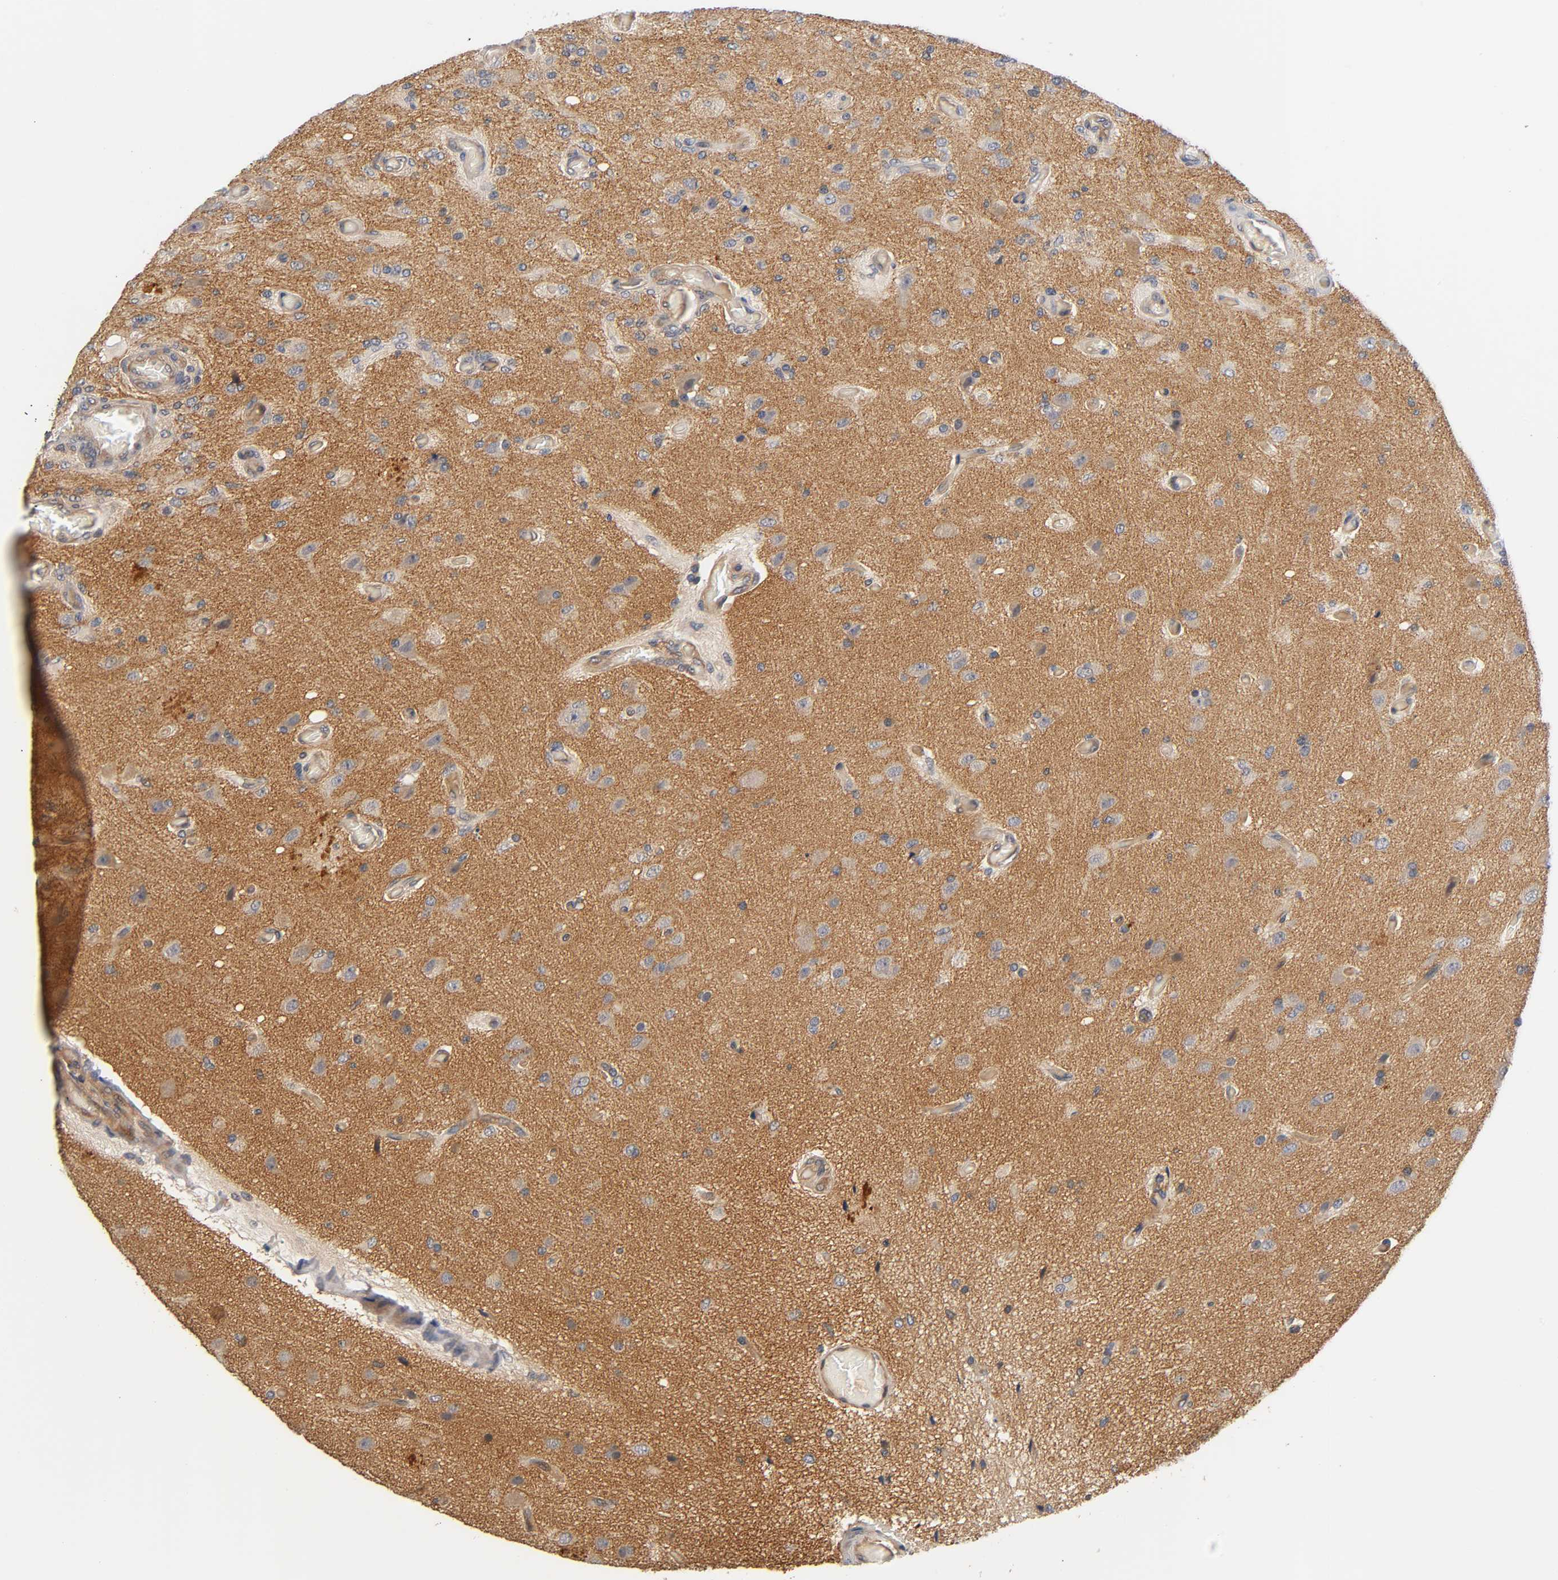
{"staining": {"intensity": "moderate", "quantity": ">75%", "location": "cytoplasmic/membranous"}, "tissue": "glioma", "cell_type": "Tumor cells", "image_type": "cancer", "snomed": [{"axis": "morphology", "description": "Normal tissue, NOS"}, {"axis": "morphology", "description": "Glioma, malignant, High grade"}, {"axis": "topography", "description": "Cerebral cortex"}], "caption": "About >75% of tumor cells in human malignant high-grade glioma show moderate cytoplasmic/membranous protein expression as visualized by brown immunohistochemical staining.", "gene": "PRKAB1", "patient": {"sex": "male", "age": 77}}